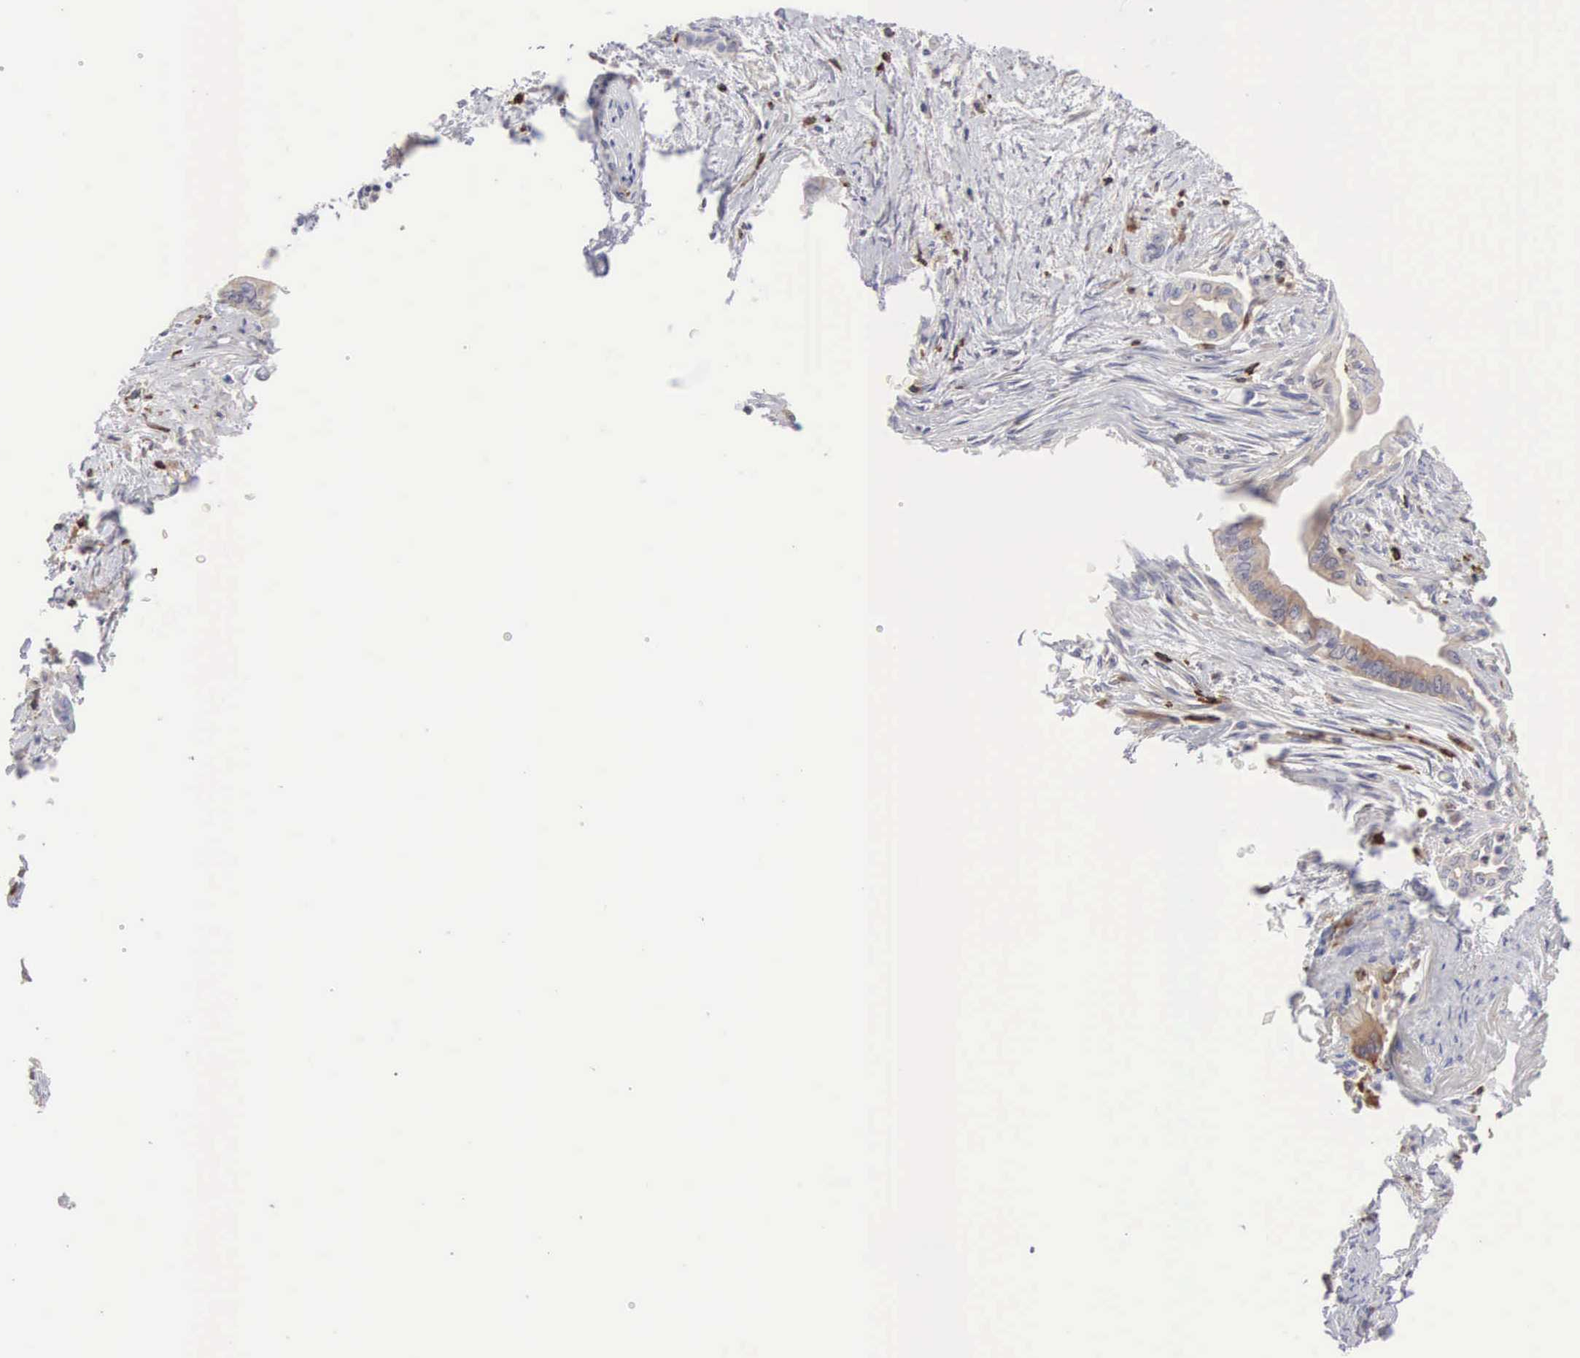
{"staining": {"intensity": "weak", "quantity": "25%-75%", "location": "cytoplasmic/membranous"}, "tissue": "pancreatic cancer", "cell_type": "Tumor cells", "image_type": "cancer", "snomed": [{"axis": "morphology", "description": "Adenocarcinoma, NOS"}, {"axis": "topography", "description": "Pancreas"}], "caption": "This is a photomicrograph of immunohistochemistry (IHC) staining of pancreatic cancer, which shows weak positivity in the cytoplasmic/membranous of tumor cells.", "gene": "SH3BP1", "patient": {"sex": "female", "age": 66}}